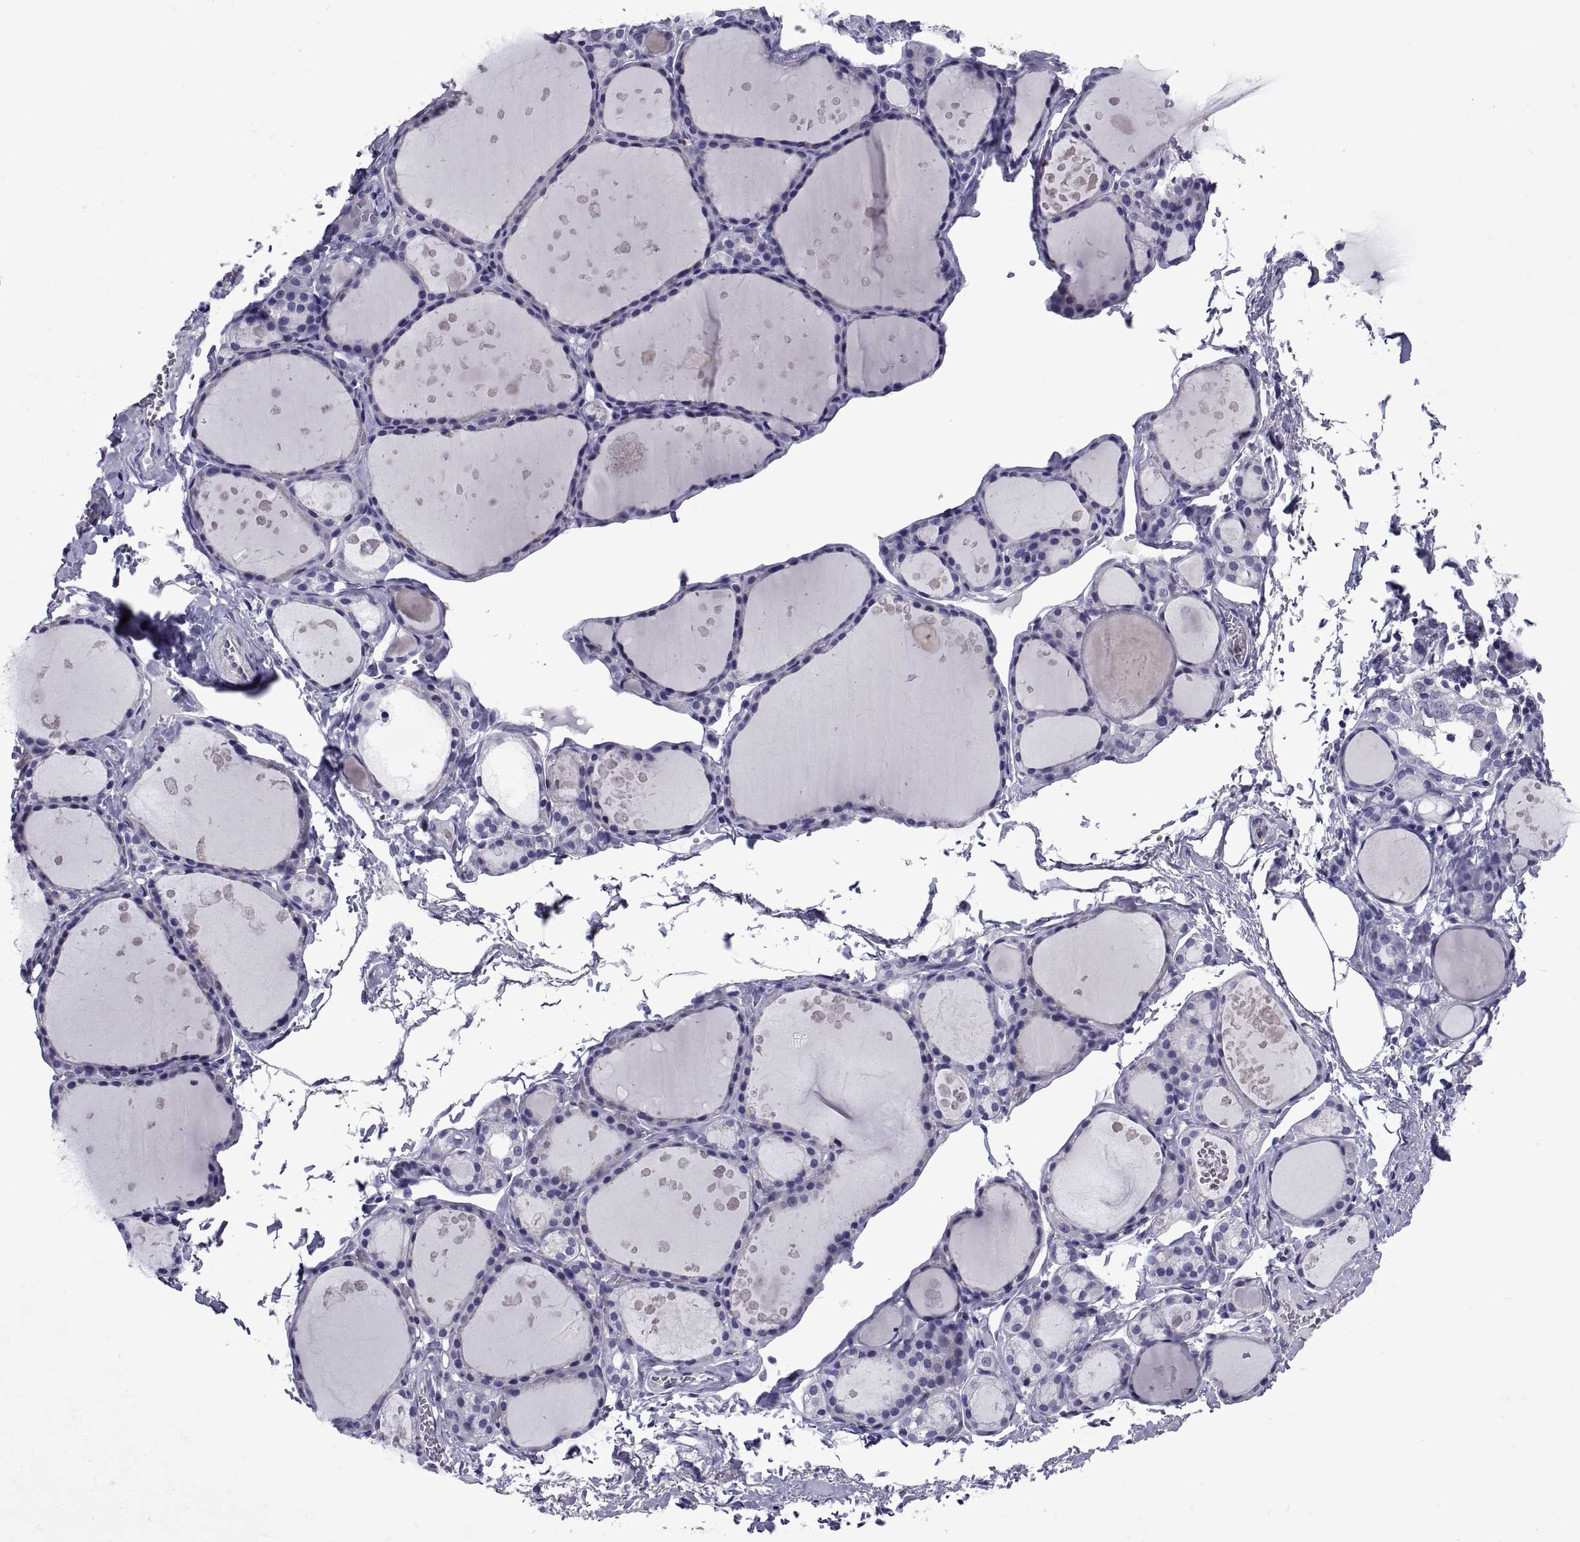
{"staining": {"intensity": "negative", "quantity": "none", "location": "none"}, "tissue": "thyroid gland", "cell_type": "Glandular cells", "image_type": "normal", "snomed": [{"axis": "morphology", "description": "Normal tissue, NOS"}, {"axis": "topography", "description": "Thyroid gland"}], "caption": "DAB immunohistochemical staining of normal thyroid gland exhibits no significant expression in glandular cells.", "gene": "LCN9", "patient": {"sex": "male", "age": 68}}